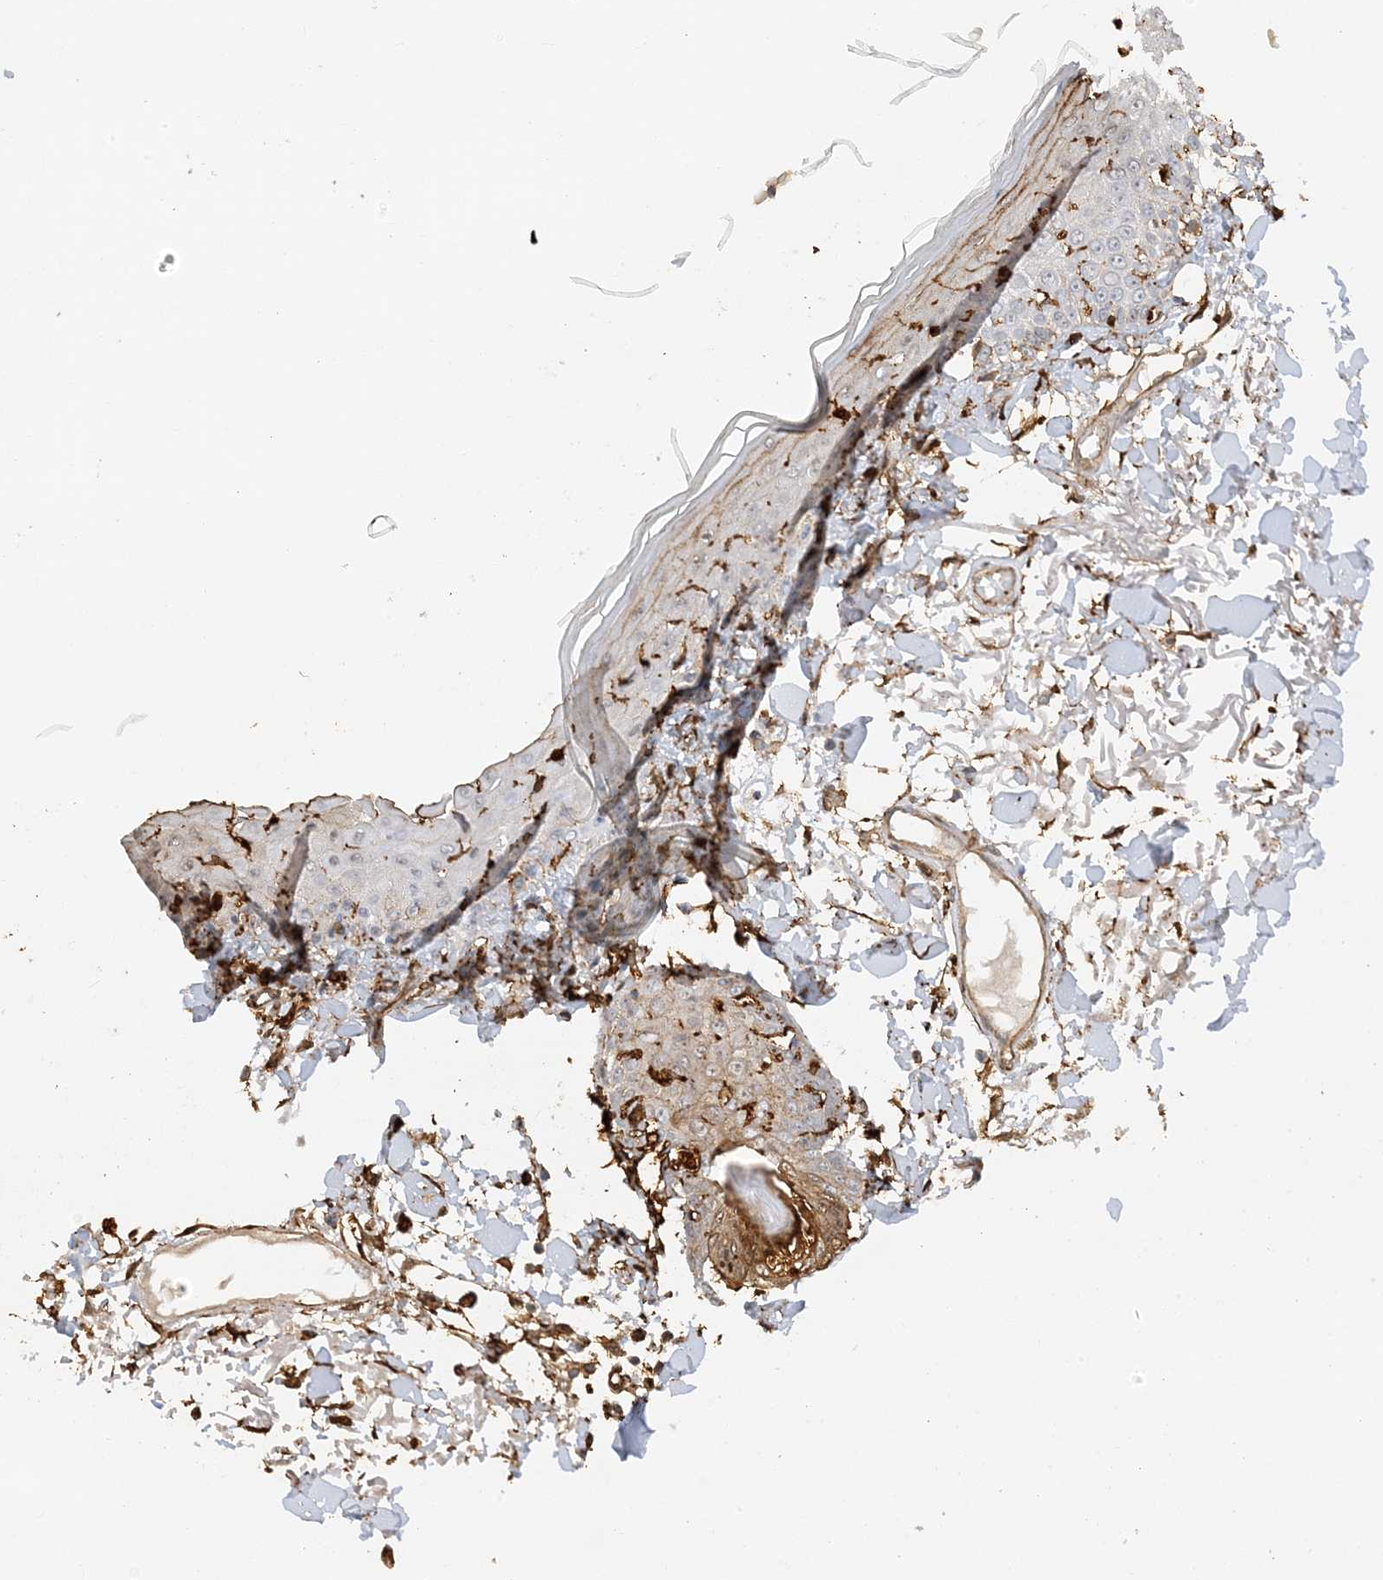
{"staining": {"intensity": "strong", "quantity": ">75%", "location": "cytoplasmic/membranous"}, "tissue": "skin", "cell_type": "Fibroblasts", "image_type": "normal", "snomed": [{"axis": "morphology", "description": "Normal tissue, NOS"}, {"axis": "morphology", "description": "Squamous cell carcinoma, NOS"}, {"axis": "topography", "description": "Skin"}, {"axis": "topography", "description": "Peripheral nerve tissue"}], "caption": "Immunohistochemical staining of normal human skin reveals >75% levels of strong cytoplasmic/membranous protein expression in about >75% of fibroblasts.", "gene": "PHACTR2", "patient": {"sex": "male", "age": 83}}